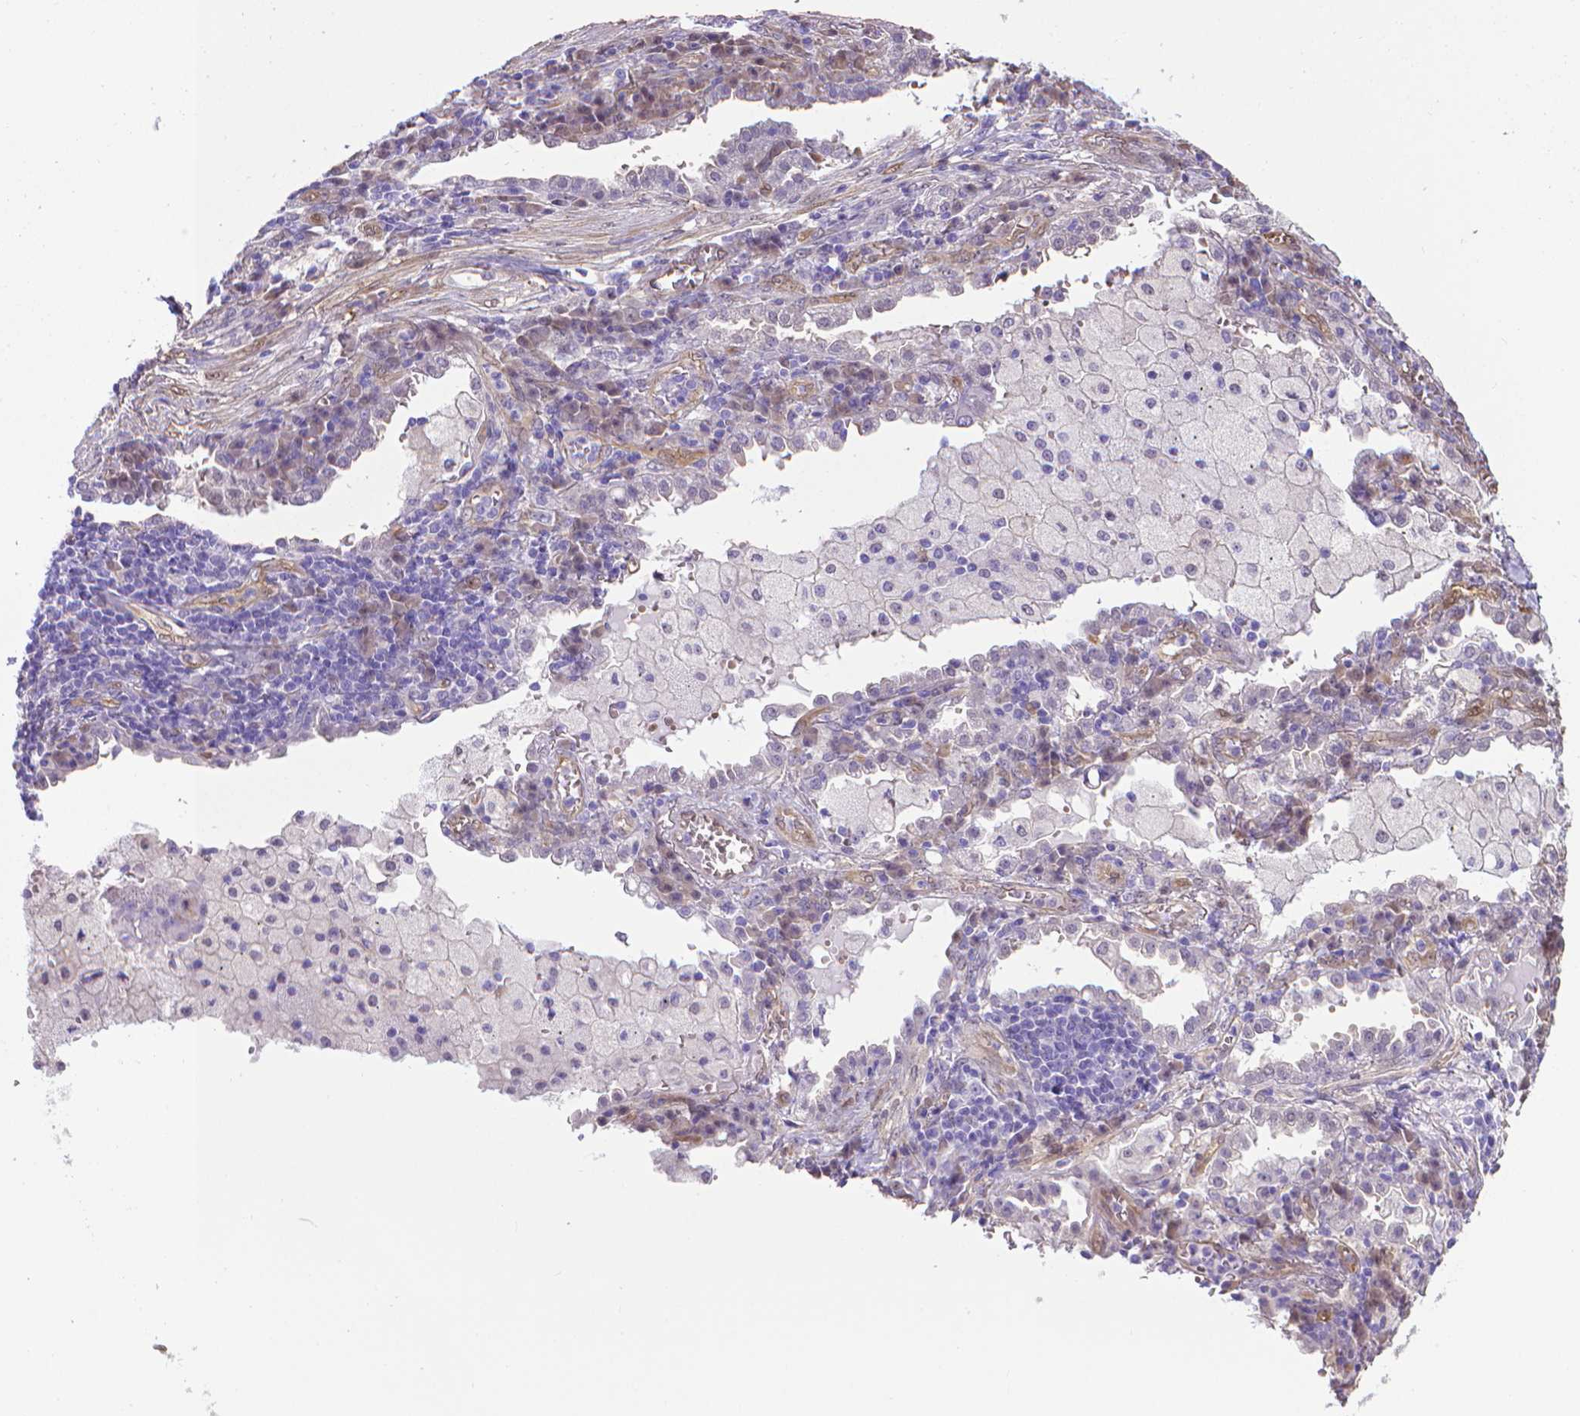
{"staining": {"intensity": "negative", "quantity": "none", "location": "none"}, "tissue": "lung cancer", "cell_type": "Tumor cells", "image_type": "cancer", "snomed": [{"axis": "morphology", "description": "Adenocarcinoma, NOS"}, {"axis": "topography", "description": "Lung"}], "caption": "A high-resolution photomicrograph shows immunohistochemistry (IHC) staining of adenocarcinoma (lung), which demonstrates no significant staining in tumor cells.", "gene": "CLIC4", "patient": {"sex": "male", "age": 57}}